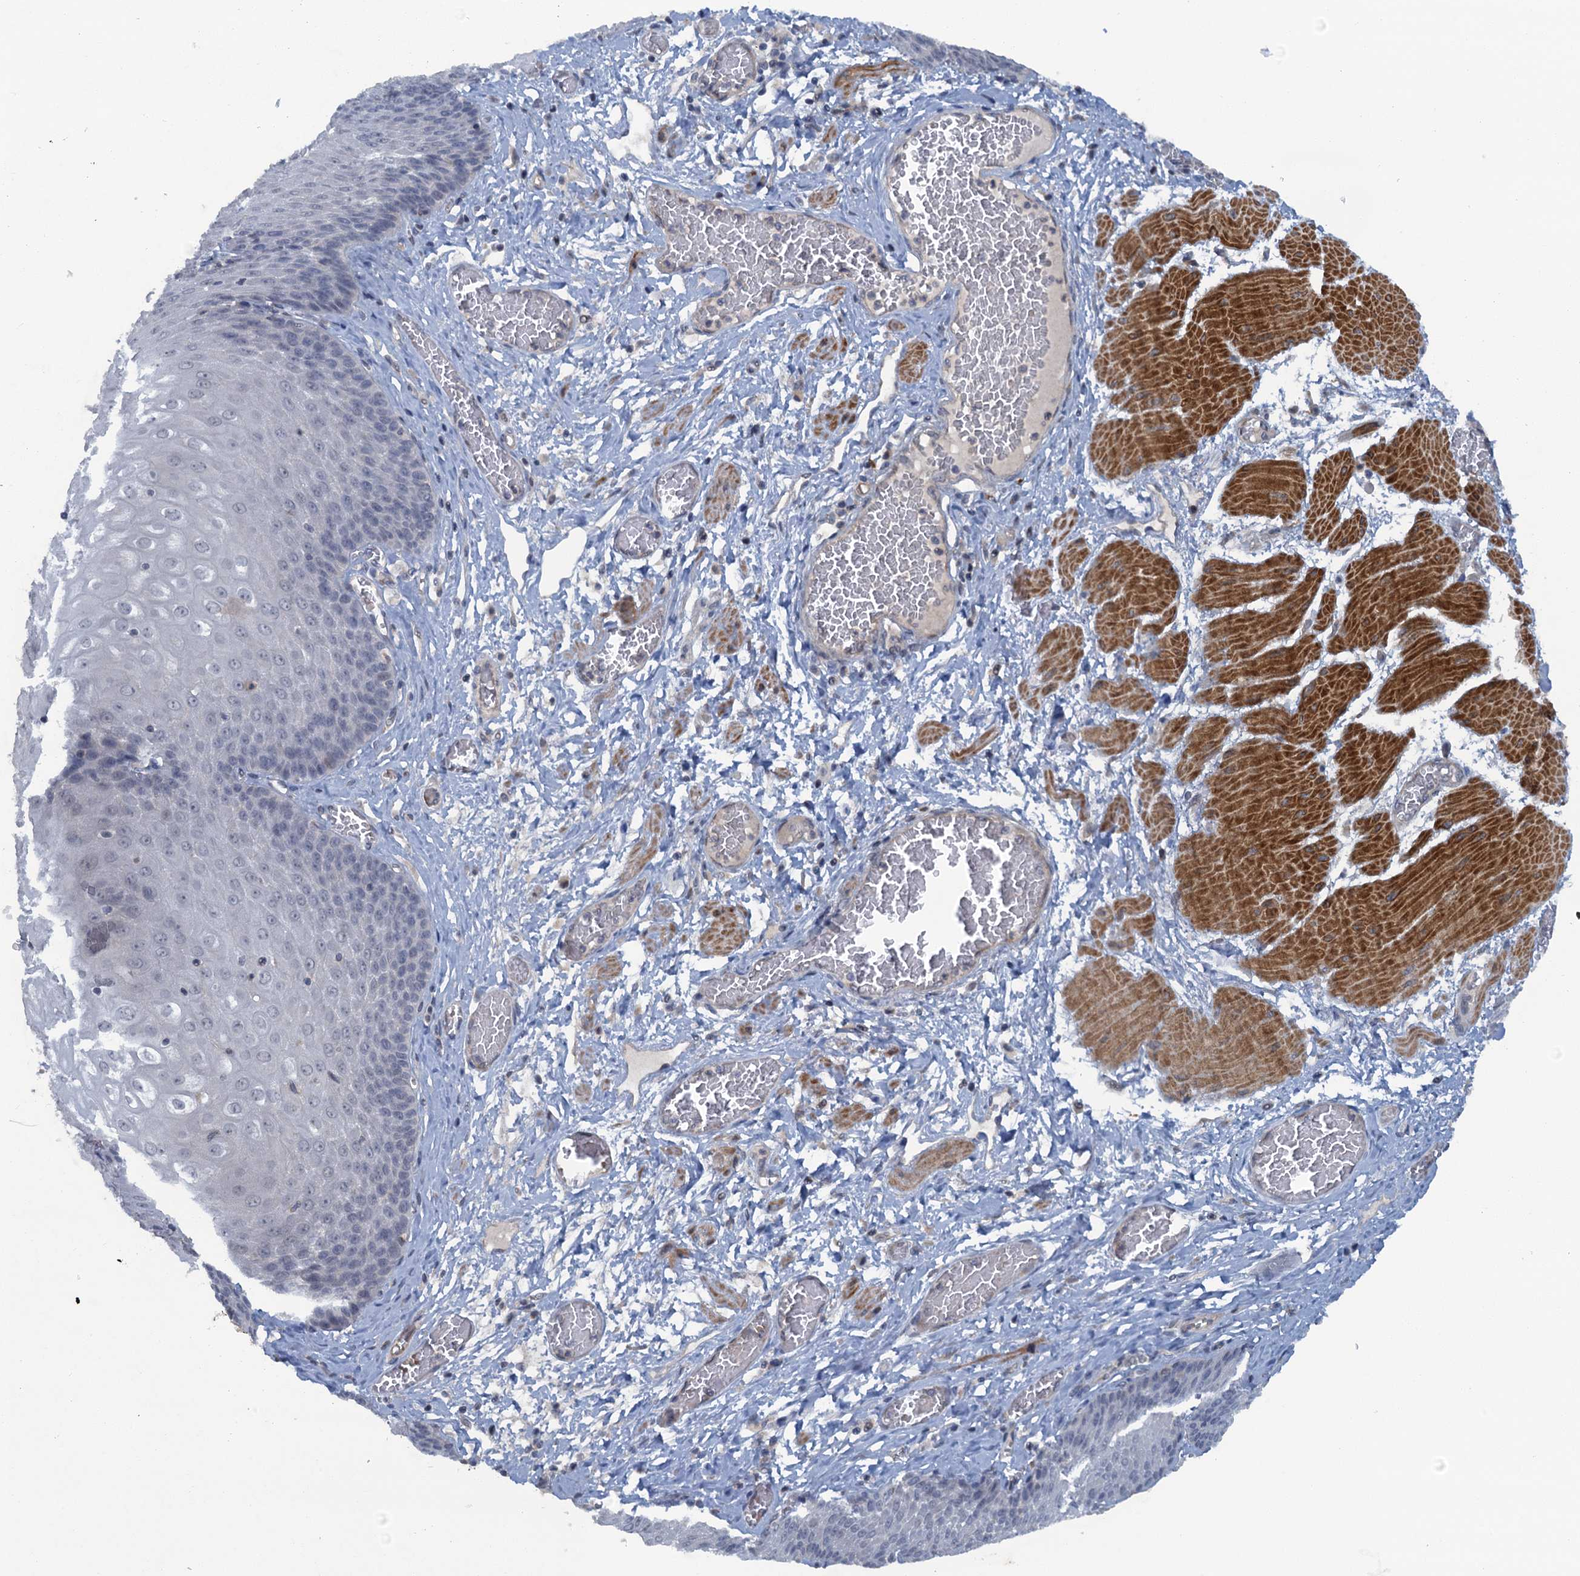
{"staining": {"intensity": "negative", "quantity": "none", "location": "none"}, "tissue": "esophagus", "cell_type": "Squamous epithelial cells", "image_type": "normal", "snomed": [{"axis": "morphology", "description": "Normal tissue, NOS"}, {"axis": "topography", "description": "Esophagus"}], "caption": "An immunohistochemistry photomicrograph of normal esophagus is shown. There is no staining in squamous epithelial cells of esophagus.", "gene": "MYO16", "patient": {"sex": "male", "age": 60}}